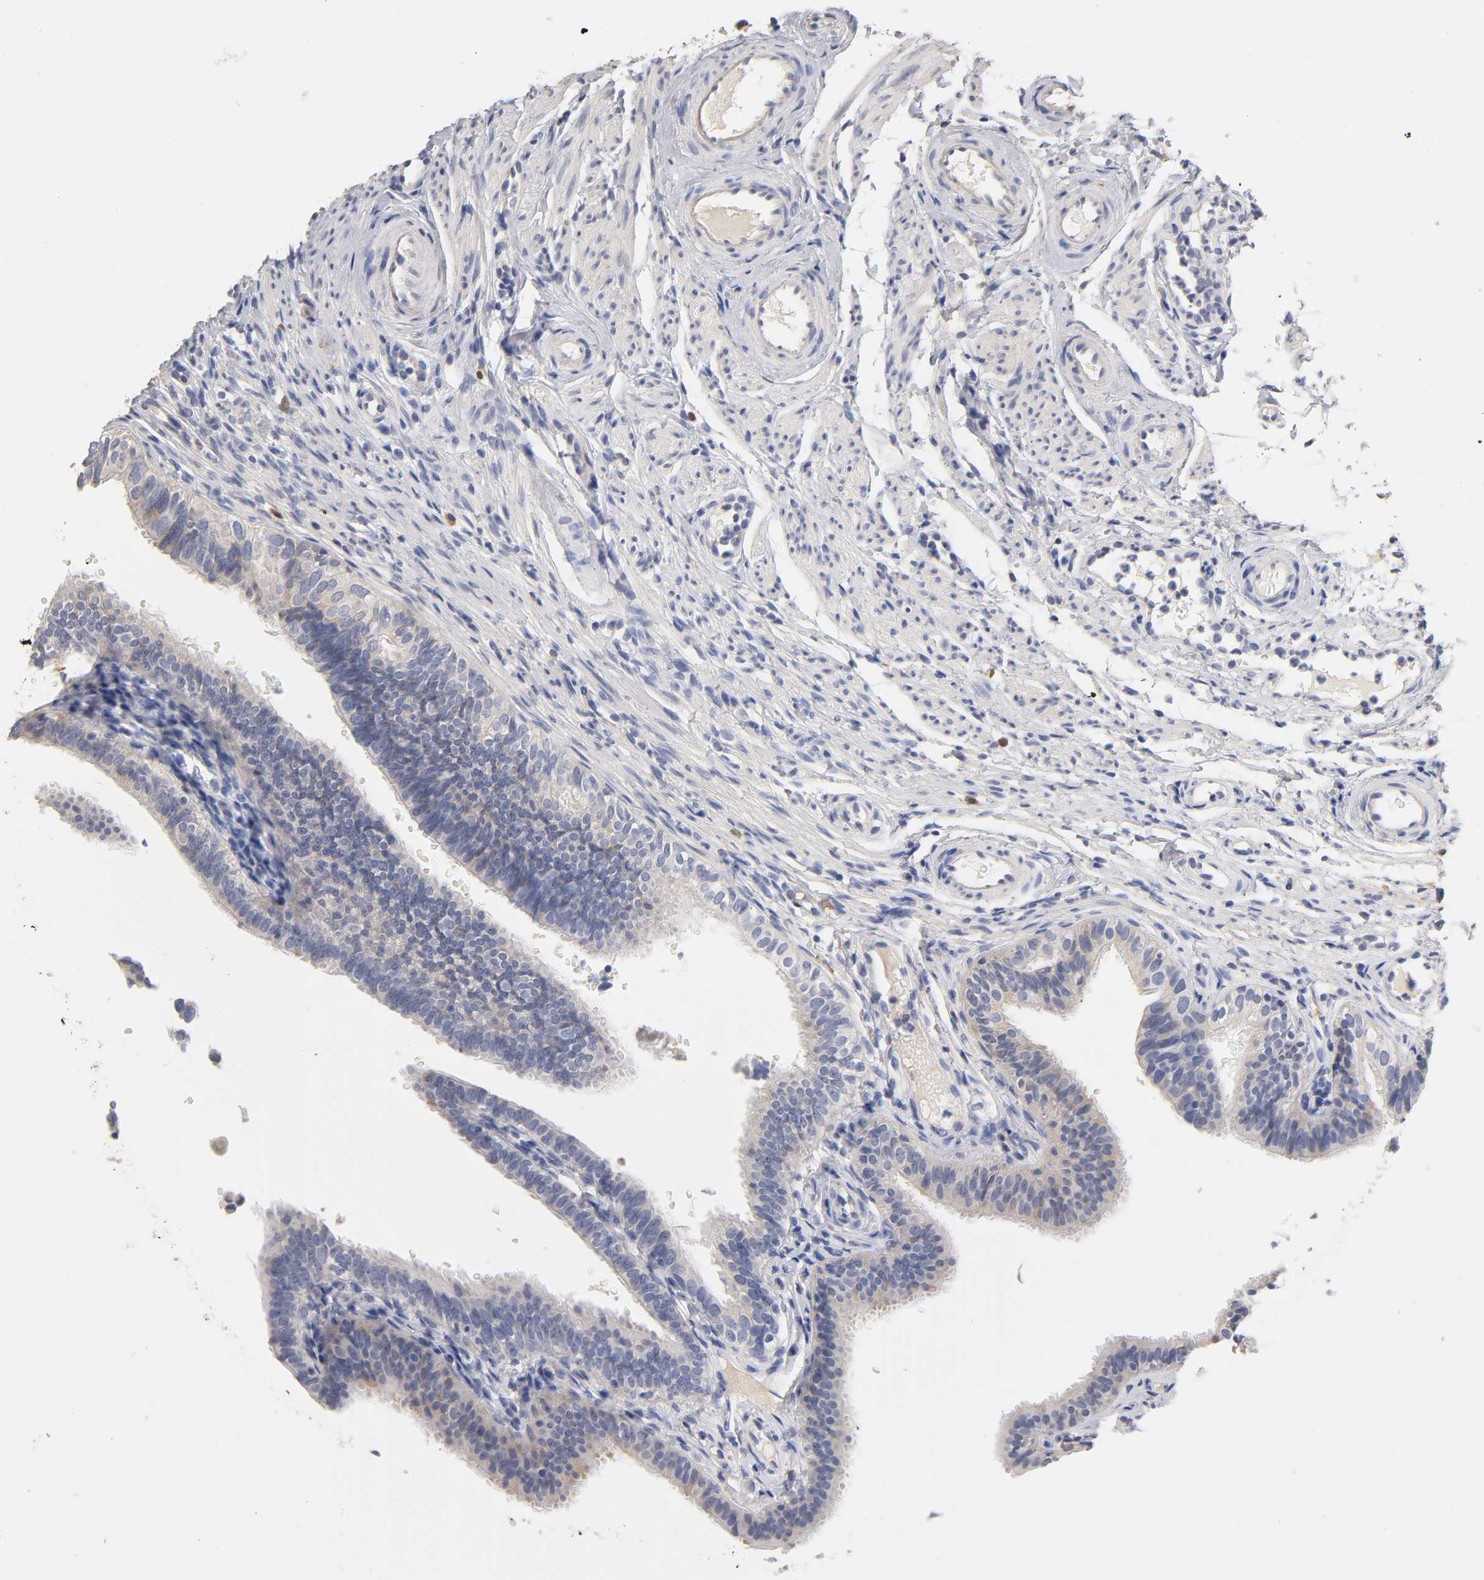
{"staining": {"intensity": "negative", "quantity": "none", "location": "none"}, "tissue": "fallopian tube", "cell_type": "Glandular cells", "image_type": "normal", "snomed": [{"axis": "morphology", "description": "Normal tissue, NOS"}, {"axis": "morphology", "description": "Dermoid, NOS"}, {"axis": "topography", "description": "Fallopian tube"}], "caption": "Immunohistochemistry of unremarkable human fallopian tube exhibits no expression in glandular cells.", "gene": "LAMB1", "patient": {"sex": "female", "age": 33}}